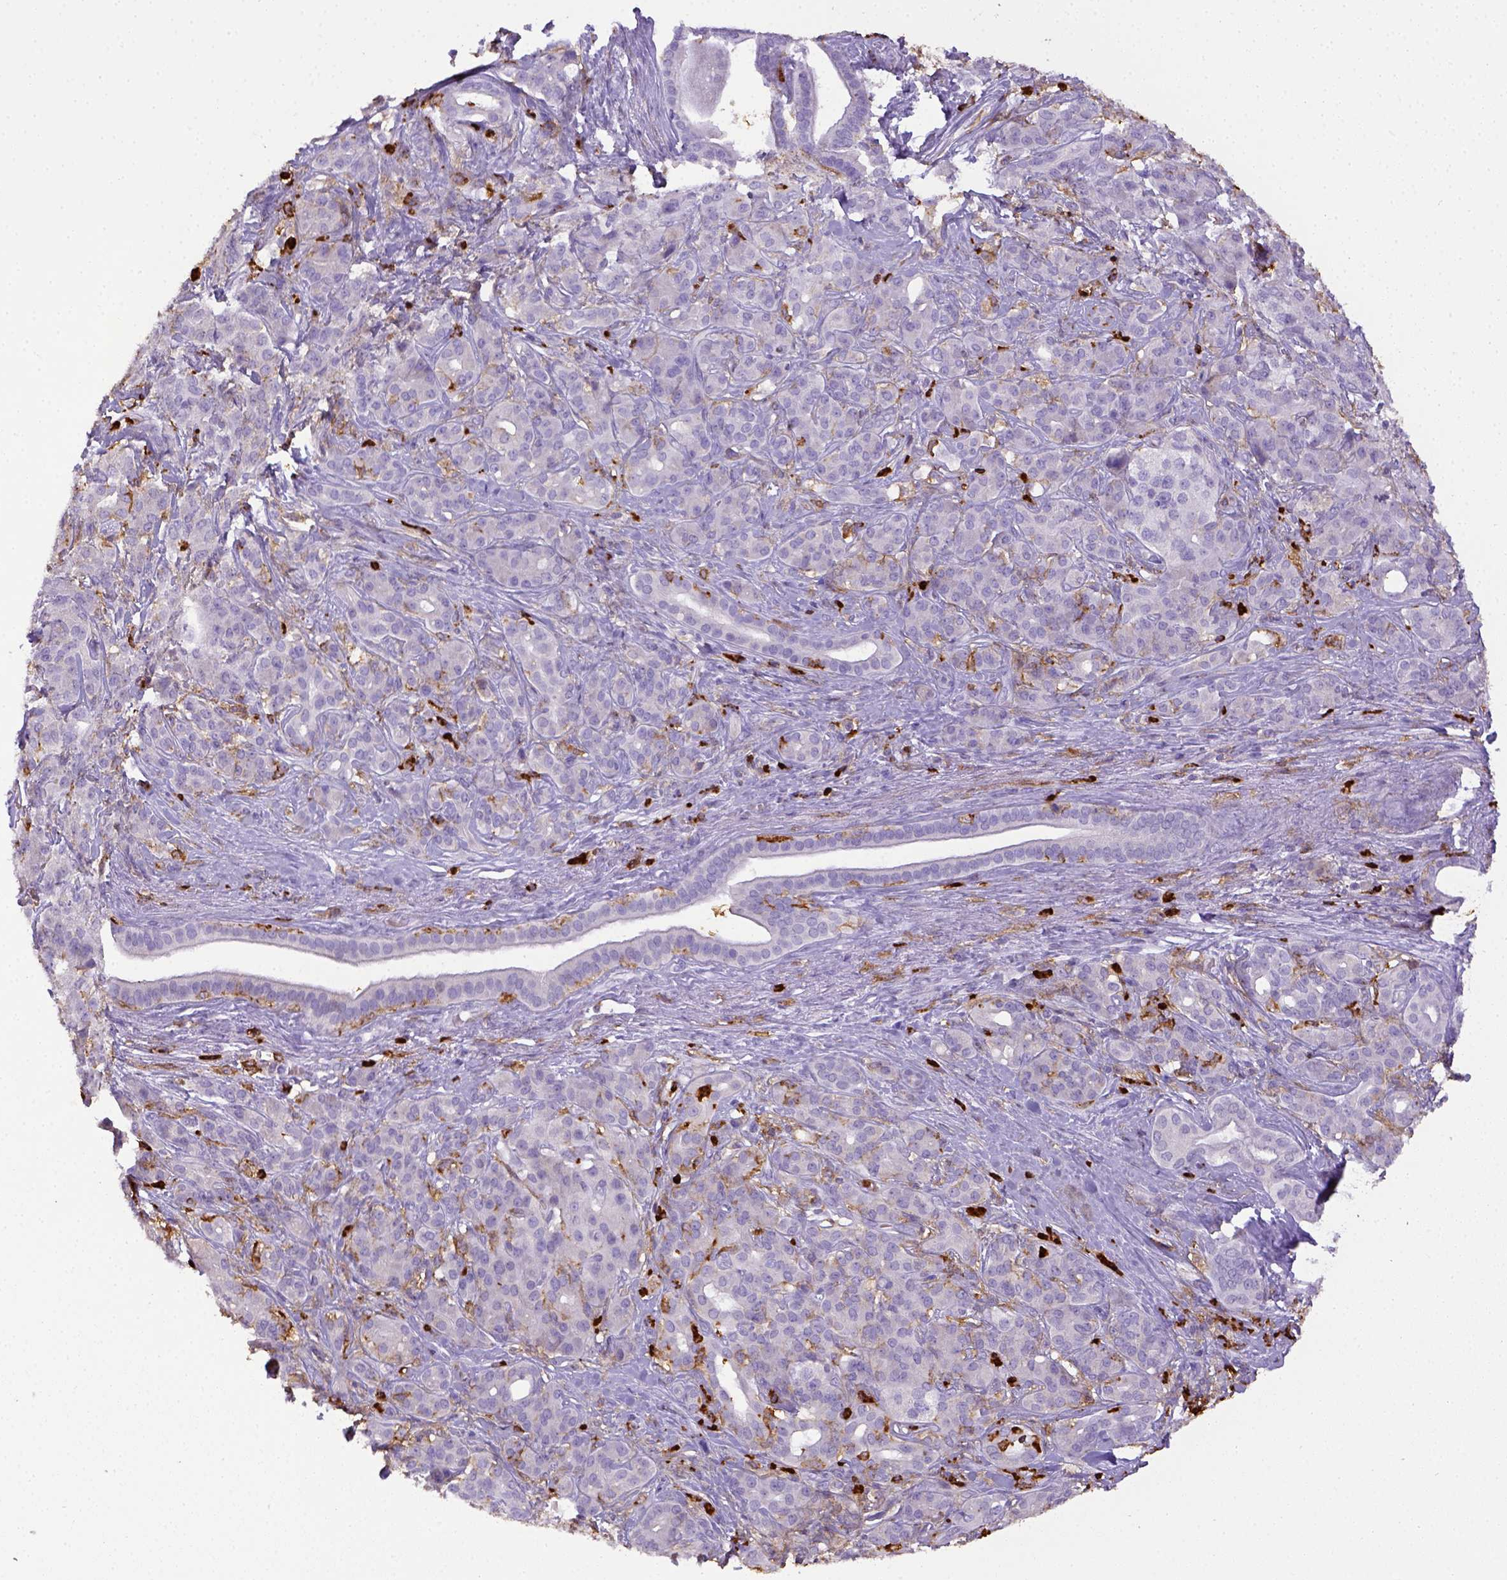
{"staining": {"intensity": "negative", "quantity": "none", "location": "none"}, "tissue": "pancreatic cancer", "cell_type": "Tumor cells", "image_type": "cancer", "snomed": [{"axis": "morphology", "description": "Normal tissue, NOS"}, {"axis": "morphology", "description": "Inflammation, NOS"}, {"axis": "morphology", "description": "Adenocarcinoma, NOS"}, {"axis": "topography", "description": "Pancreas"}], "caption": "High magnification brightfield microscopy of adenocarcinoma (pancreatic) stained with DAB (brown) and counterstained with hematoxylin (blue): tumor cells show no significant positivity.", "gene": "ITGAM", "patient": {"sex": "male", "age": 57}}